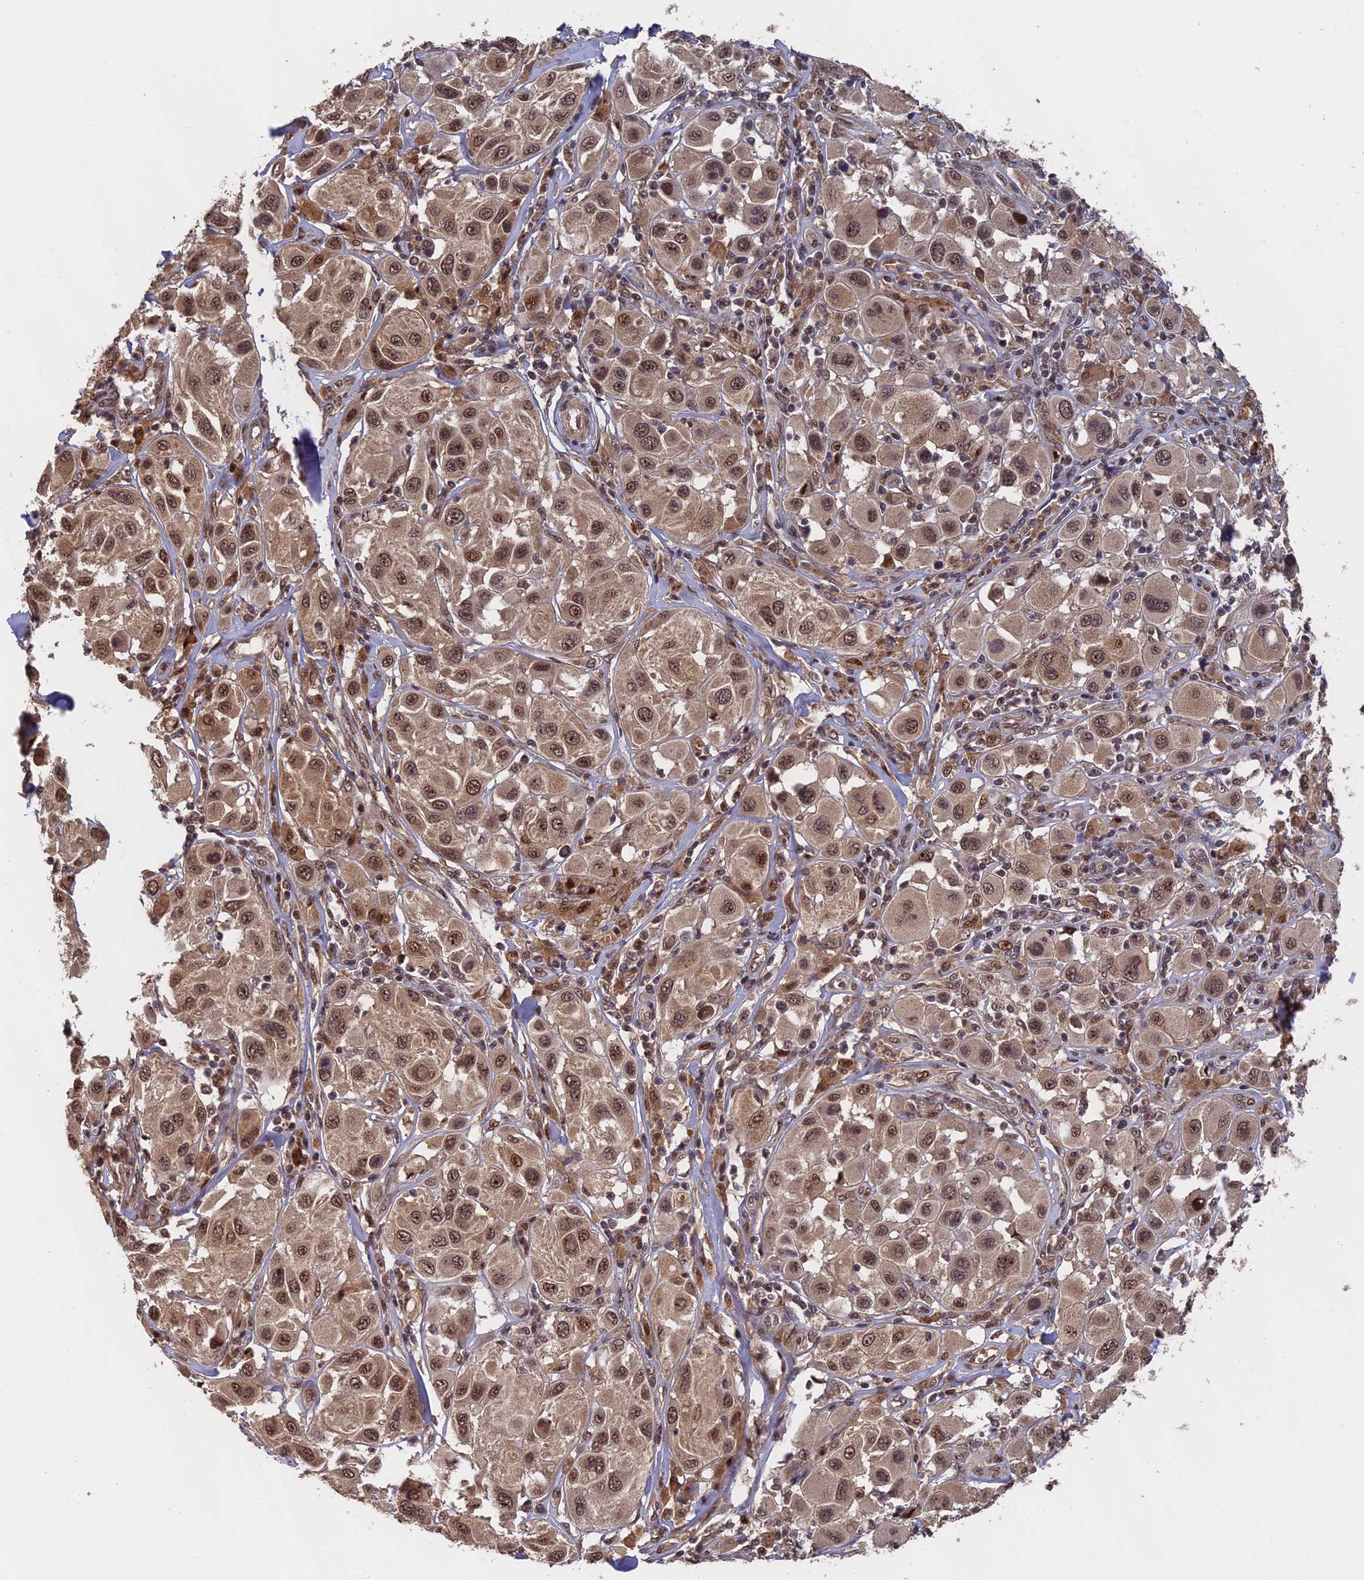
{"staining": {"intensity": "moderate", "quantity": ">75%", "location": "cytoplasmic/membranous,nuclear"}, "tissue": "melanoma", "cell_type": "Tumor cells", "image_type": "cancer", "snomed": [{"axis": "morphology", "description": "Malignant melanoma, Metastatic site"}, {"axis": "topography", "description": "Skin"}], "caption": "Brown immunohistochemical staining in malignant melanoma (metastatic site) displays moderate cytoplasmic/membranous and nuclear positivity in about >75% of tumor cells.", "gene": "OSBPL1A", "patient": {"sex": "male", "age": 41}}